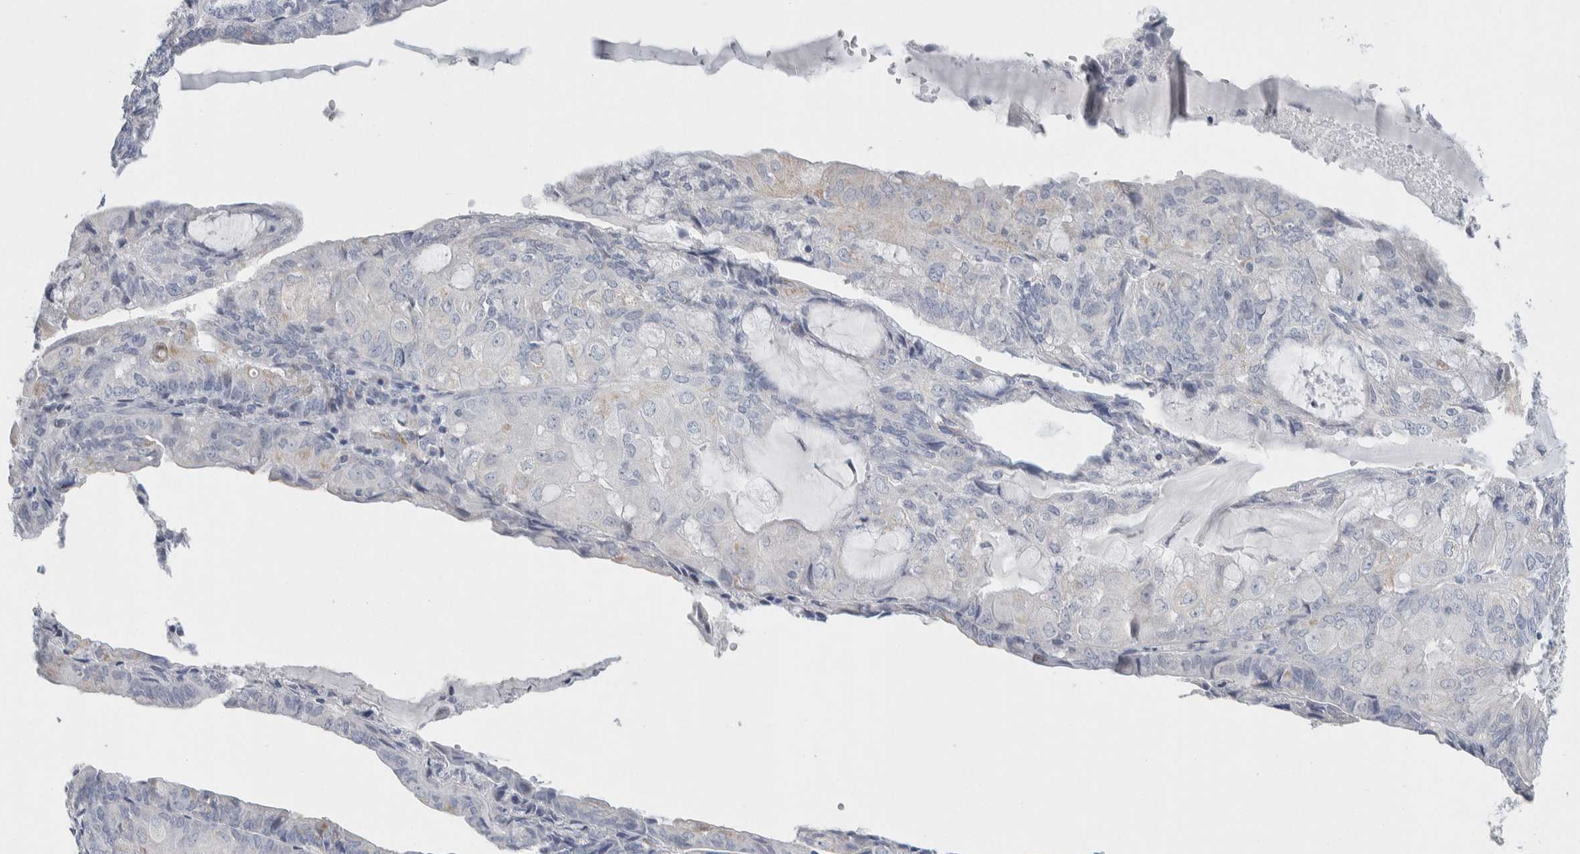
{"staining": {"intensity": "negative", "quantity": "none", "location": "none"}, "tissue": "endometrial cancer", "cell_type": "Tumor cells", "image_type": "cancer", "snomed": [{"axis": "morphology", "description": "Adenocarcinoma, NOS"}, {"axis": "topography", "description": "Endometrium"}], "caption": "Immunohistochemical staining of human endometrial cancer (adenocarcinoma) shows no significant expression in tumor cells.", "gene": "SCN2A", "patient": {"sex": "female", "age": 81}}